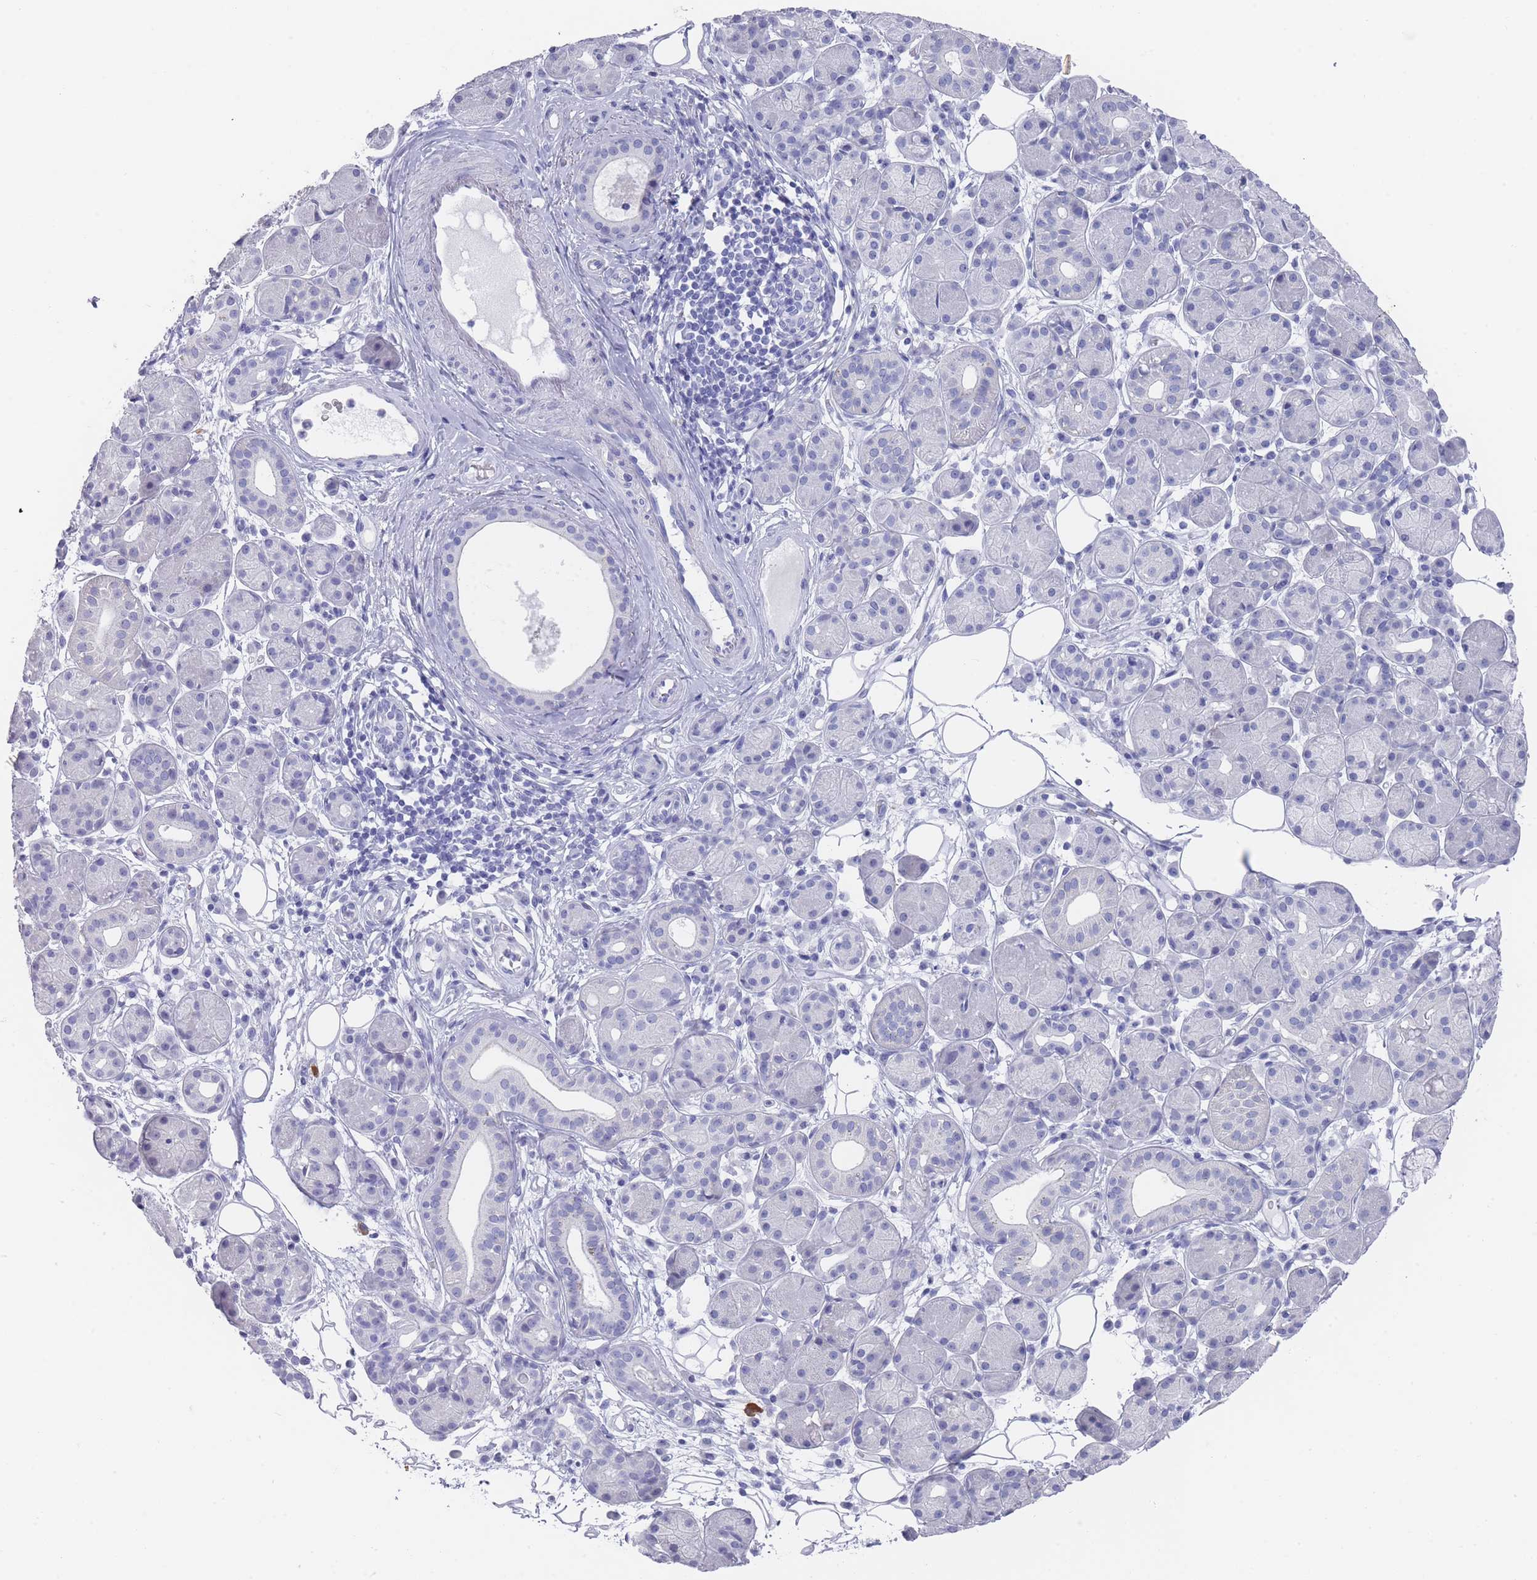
{"staining": {"intensity": "negative", "quantity": "none", "location": "none"}, "tissue": "salivary gland", "cell_type": "Glandular cells", "image_type": "normal", "snomed": [{"axis": "morphology", "description": "Squamous cell carcinoma, NOS"}, {"axis": "topography", "description": "Skin"}, {"axis": "topography", "description": "Head-Neck"}], "caption": "Glandular cells show no significant protein expression in unremarkable salivary gland. (DAB (3,3'-diaminobenzidine) immunohistochemistry visualized using brightfield microscopy, high magnification).", "gene": "RAB2B", "patient": {"sex": "male", "age": 80}}